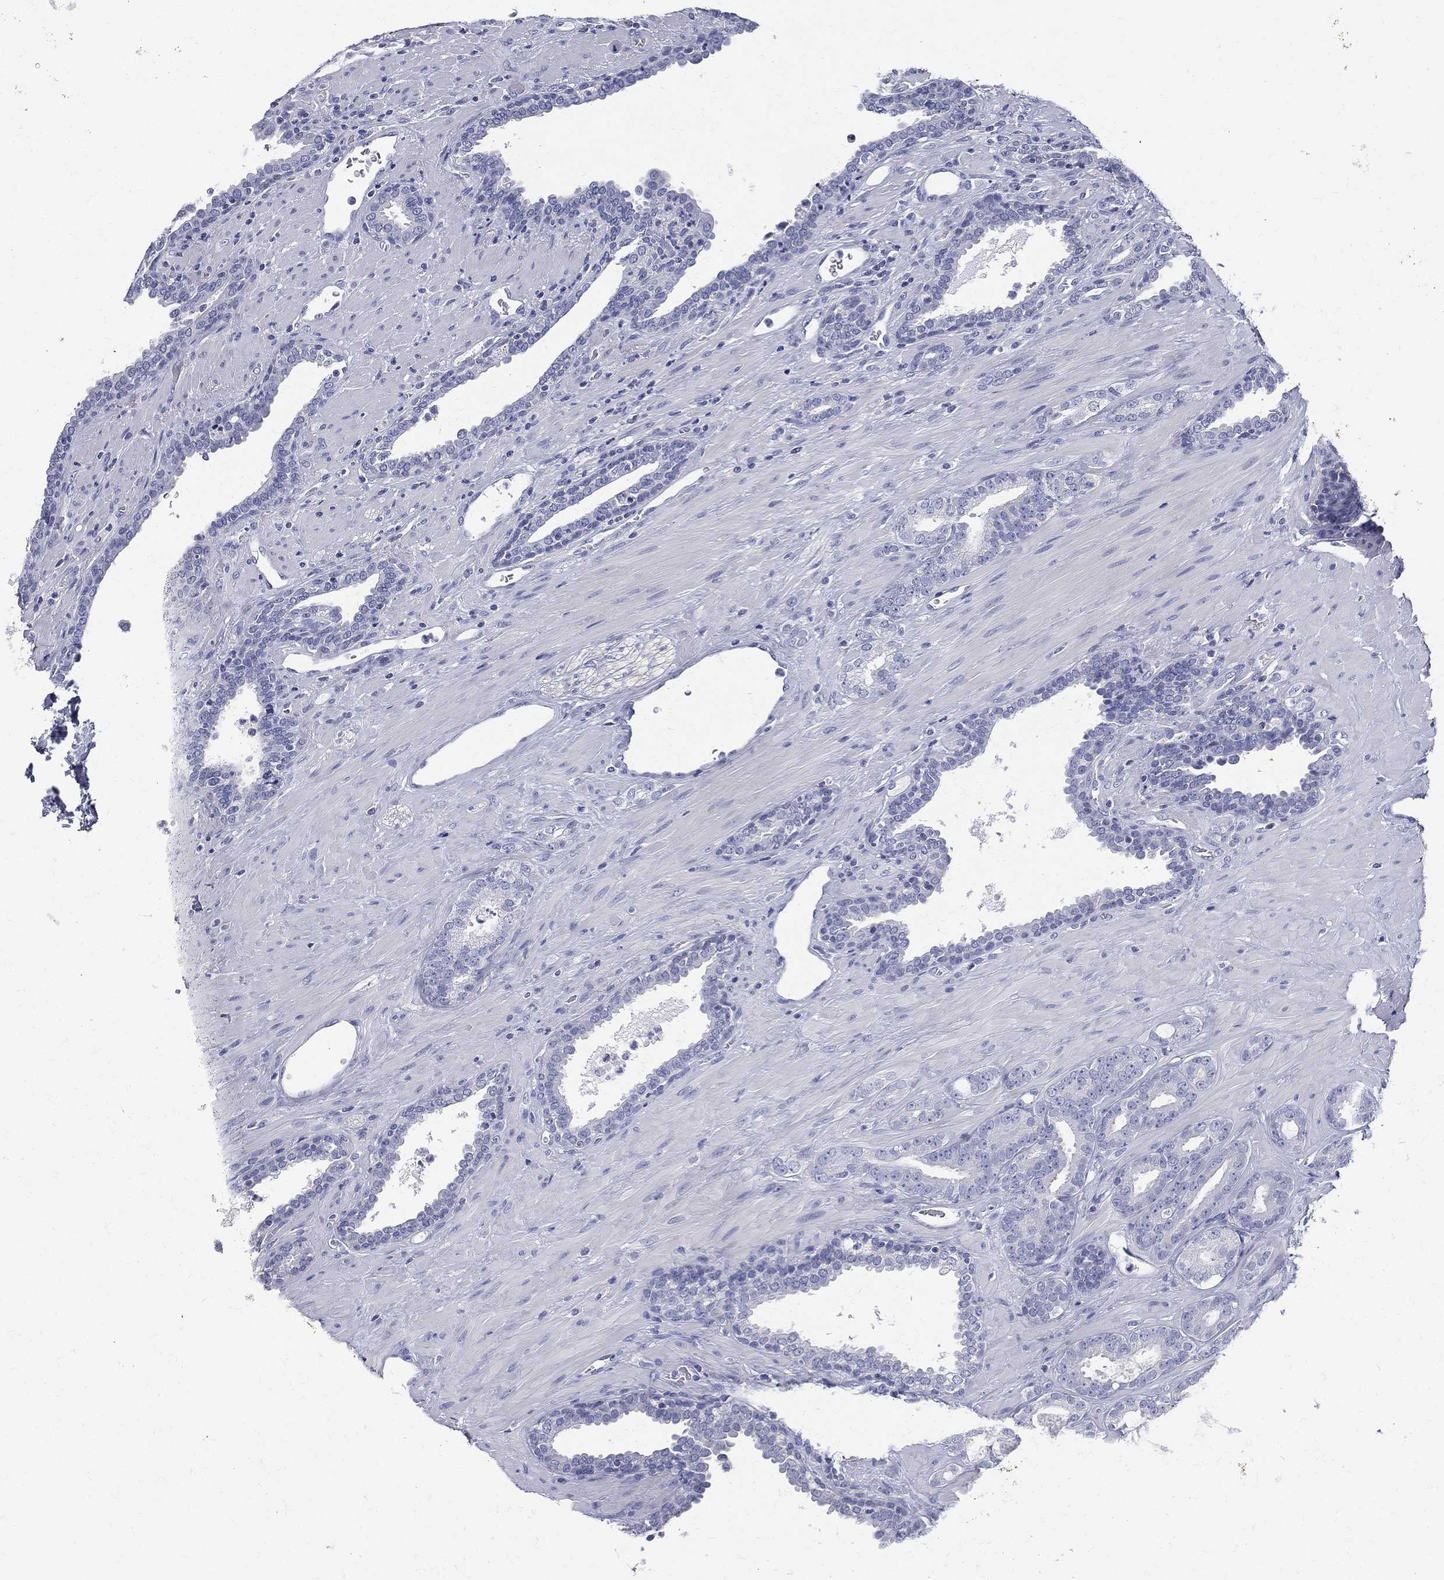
{"staining": {"intensity": "negative", "quantity": "none", "location": "none"}, "tissue": "prostate cancer", "cell_type": "Tumor cells", "image_type": "cancer", "snomed": [{"axis": "morphology", "description": "Adenocarcinoma, Low grade"}, {"axis": "topography", "description": "Prostate"}], "caption": "Immunohistochemistry (IHC) of human prostate cancer exhibits no expression in tumor cells.", "gene": "ETNPPL", "patient": {"sex": "male", "age": 61}}